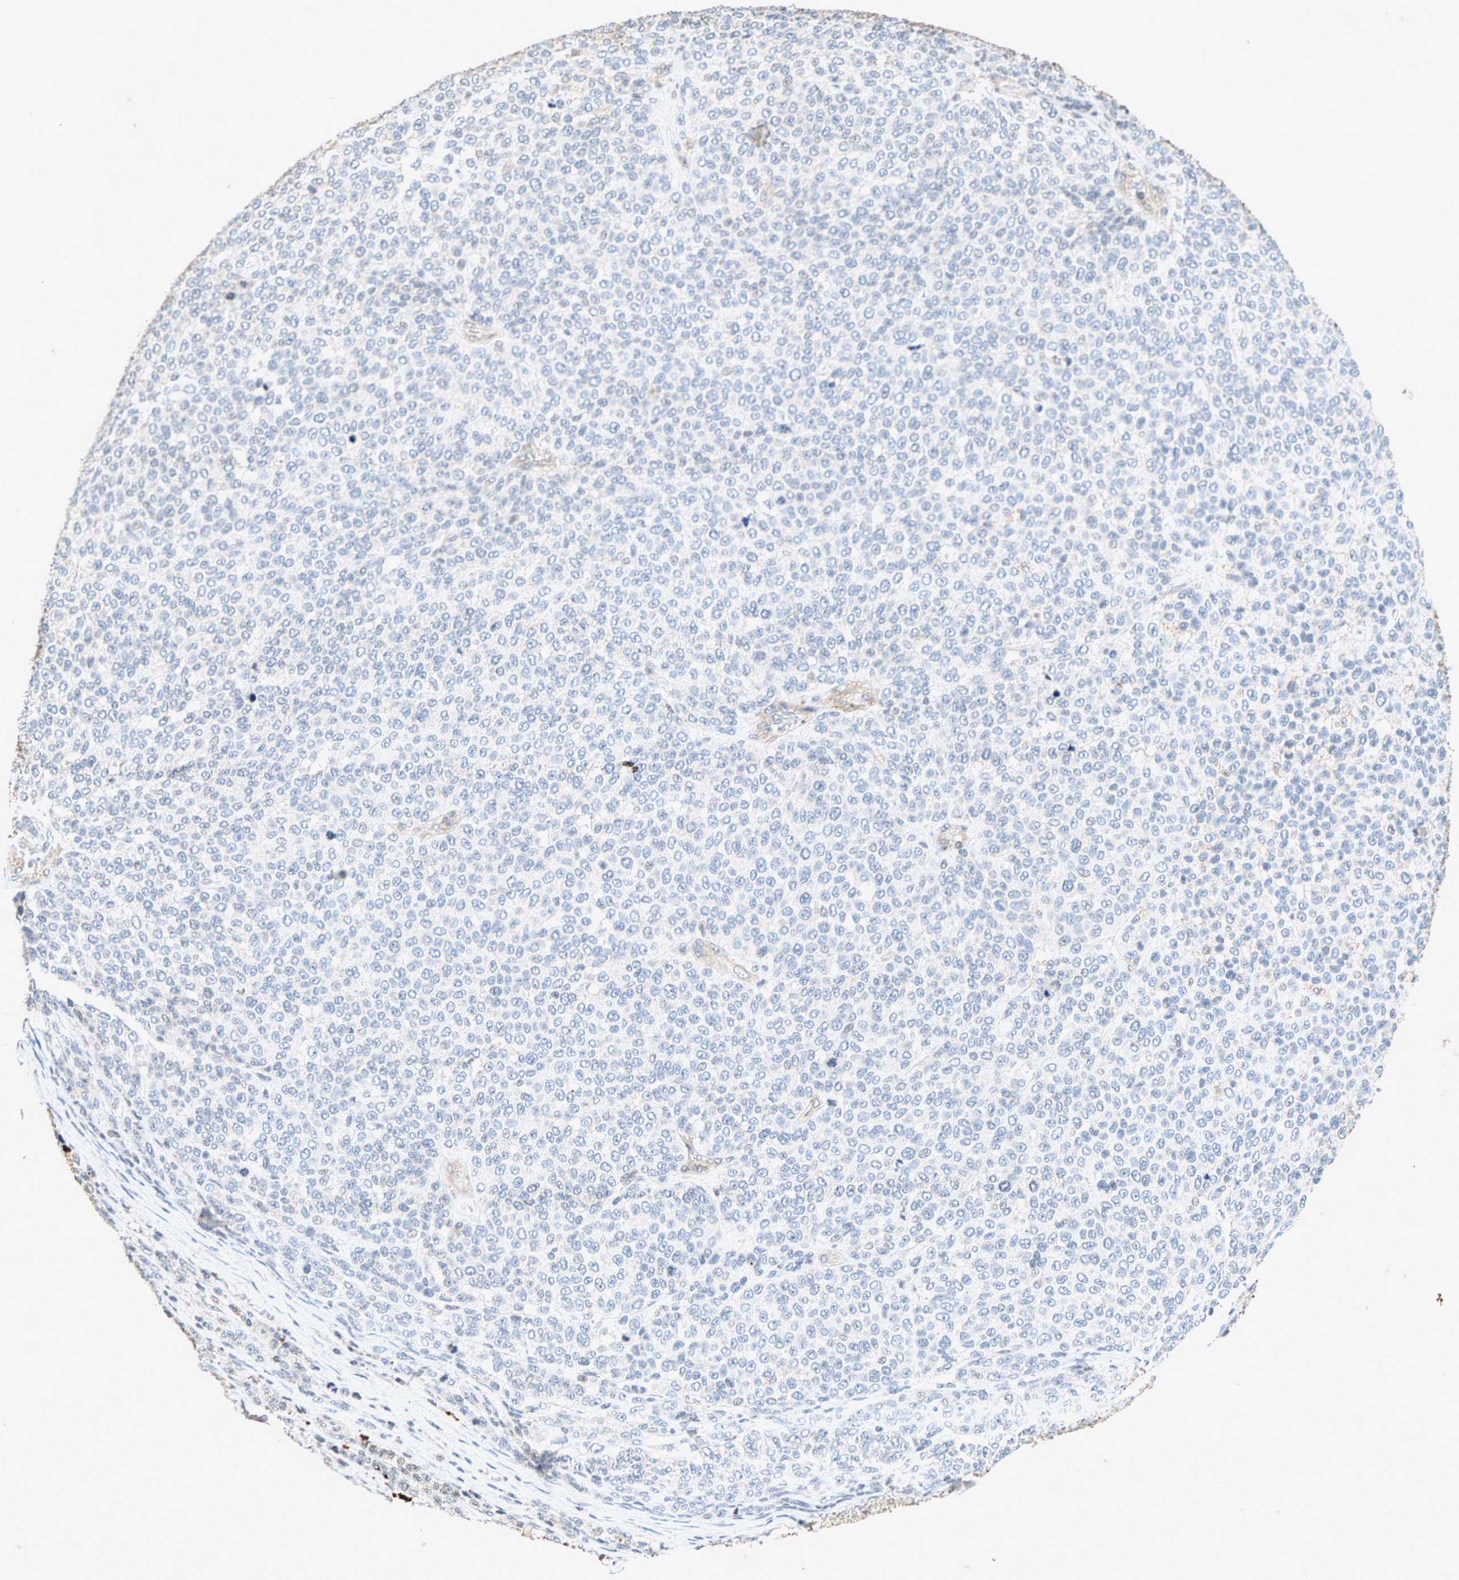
{"staining": {"intensity": "negative", "quantity": "none", "location": "none"}, "tissue": "melanoma", "cell_type": "Tumor cells", "image_type": "cancer", "snomed": [{"axis": "morphology", "description": "Malignant melanoma, NOS"}, {"axis": "topography", "description": "Skin"}], "caption": "Tumor cells are negative for protein expression in human melanoma.", "gene": "ZPR1", "patient": {"sex": "male", "age": 59}}